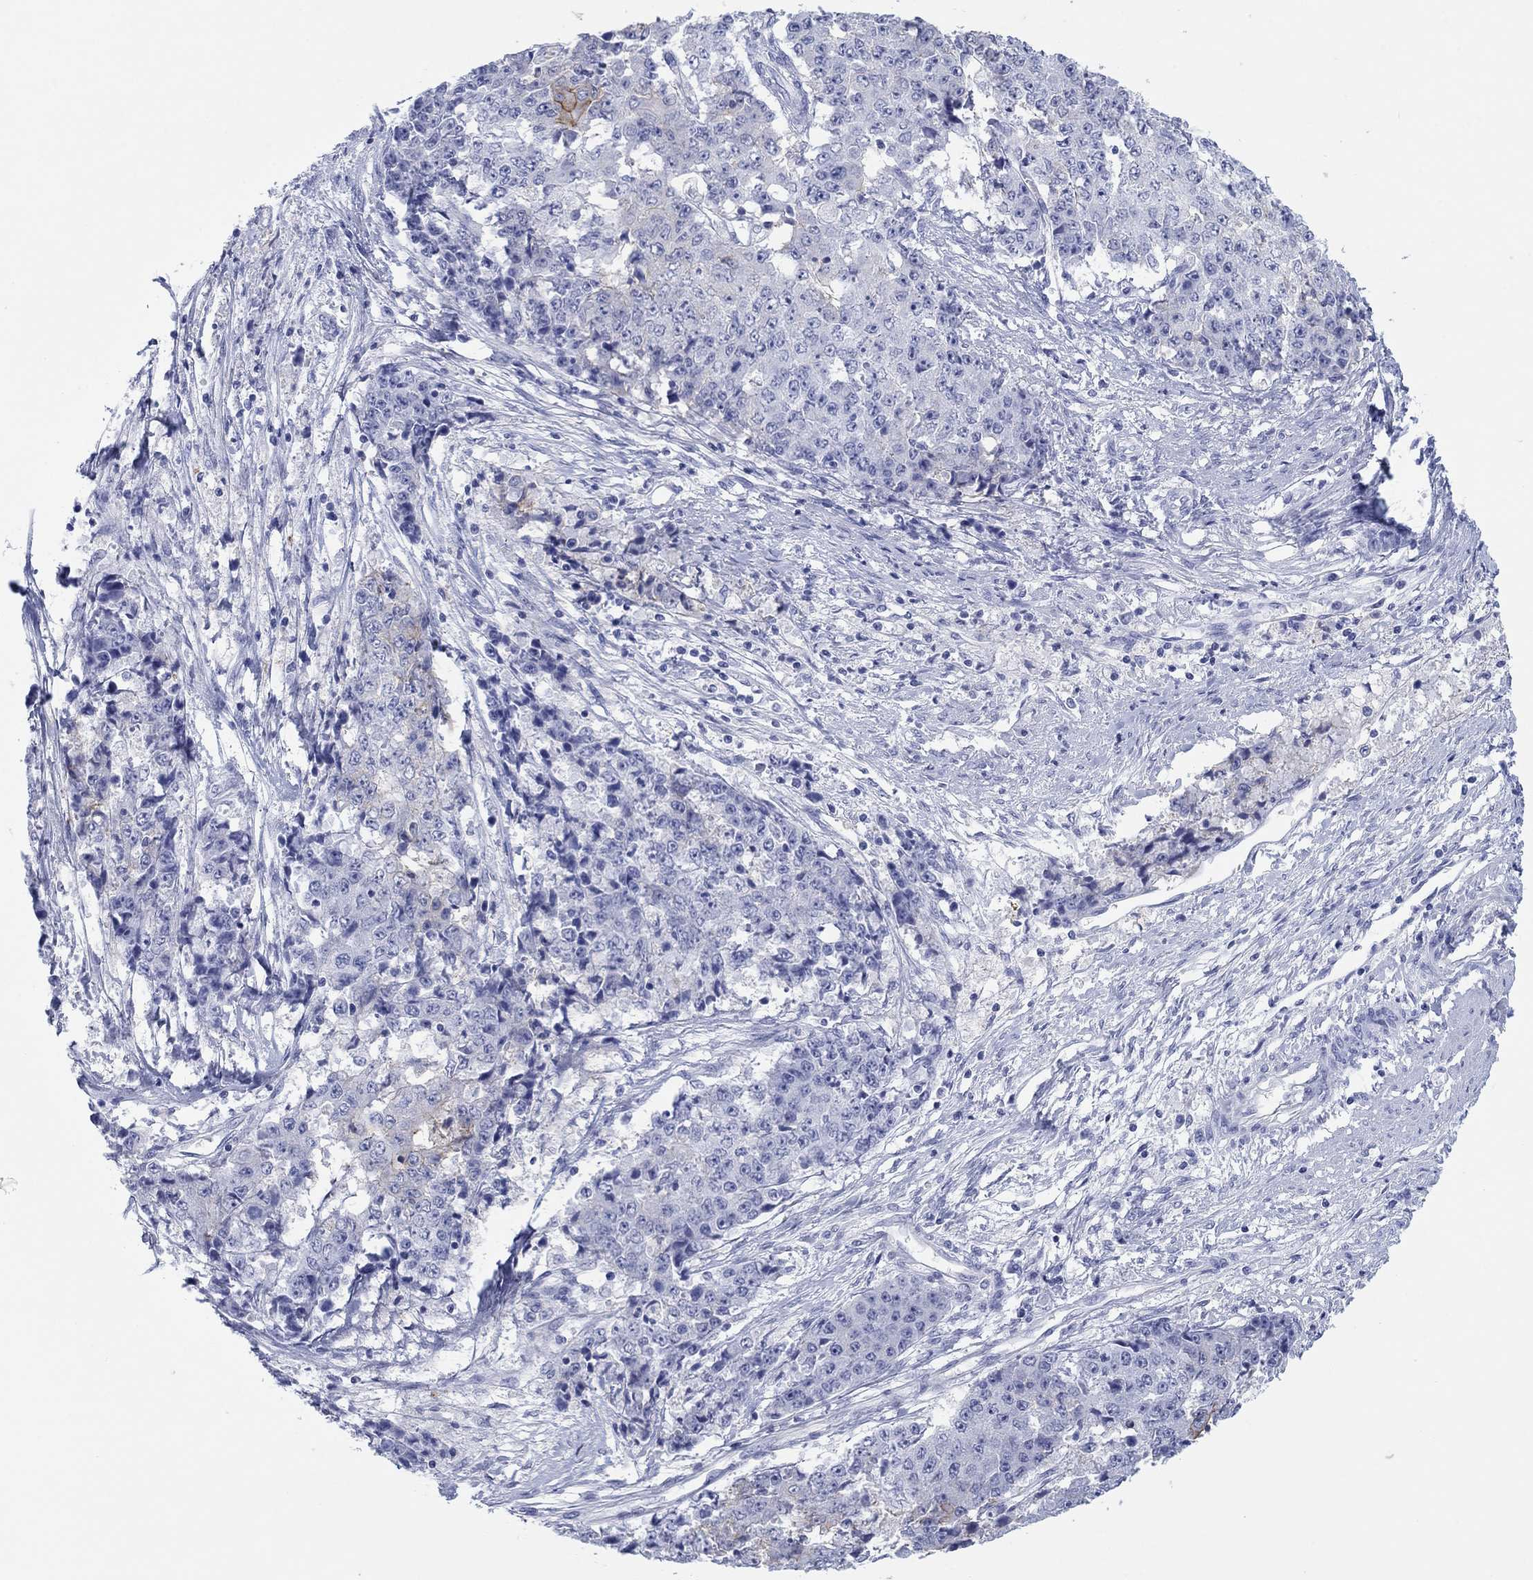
{"staining": {"intensity": "strong", "quantity": "<25%", "location": "cytoplasmic/membranous"}, "tissue": "ovarian cancer", "cell_type": "Tumor cells", "image_type": "cancer", "snomed": [{"axis": "morphology", "description": "Carcinoma, endometroid"}, {"axis": "topography", "description": "Ovary"}], "caption": "This image reveals immunohistochemistry (IHC) staining of ovarian cancer, with medium strong cytoplasmic/membranous expression in approximately <25% of tumor cells.", "gene": "ATP1B1", "patient": {"sex": "female", "age": 42}}